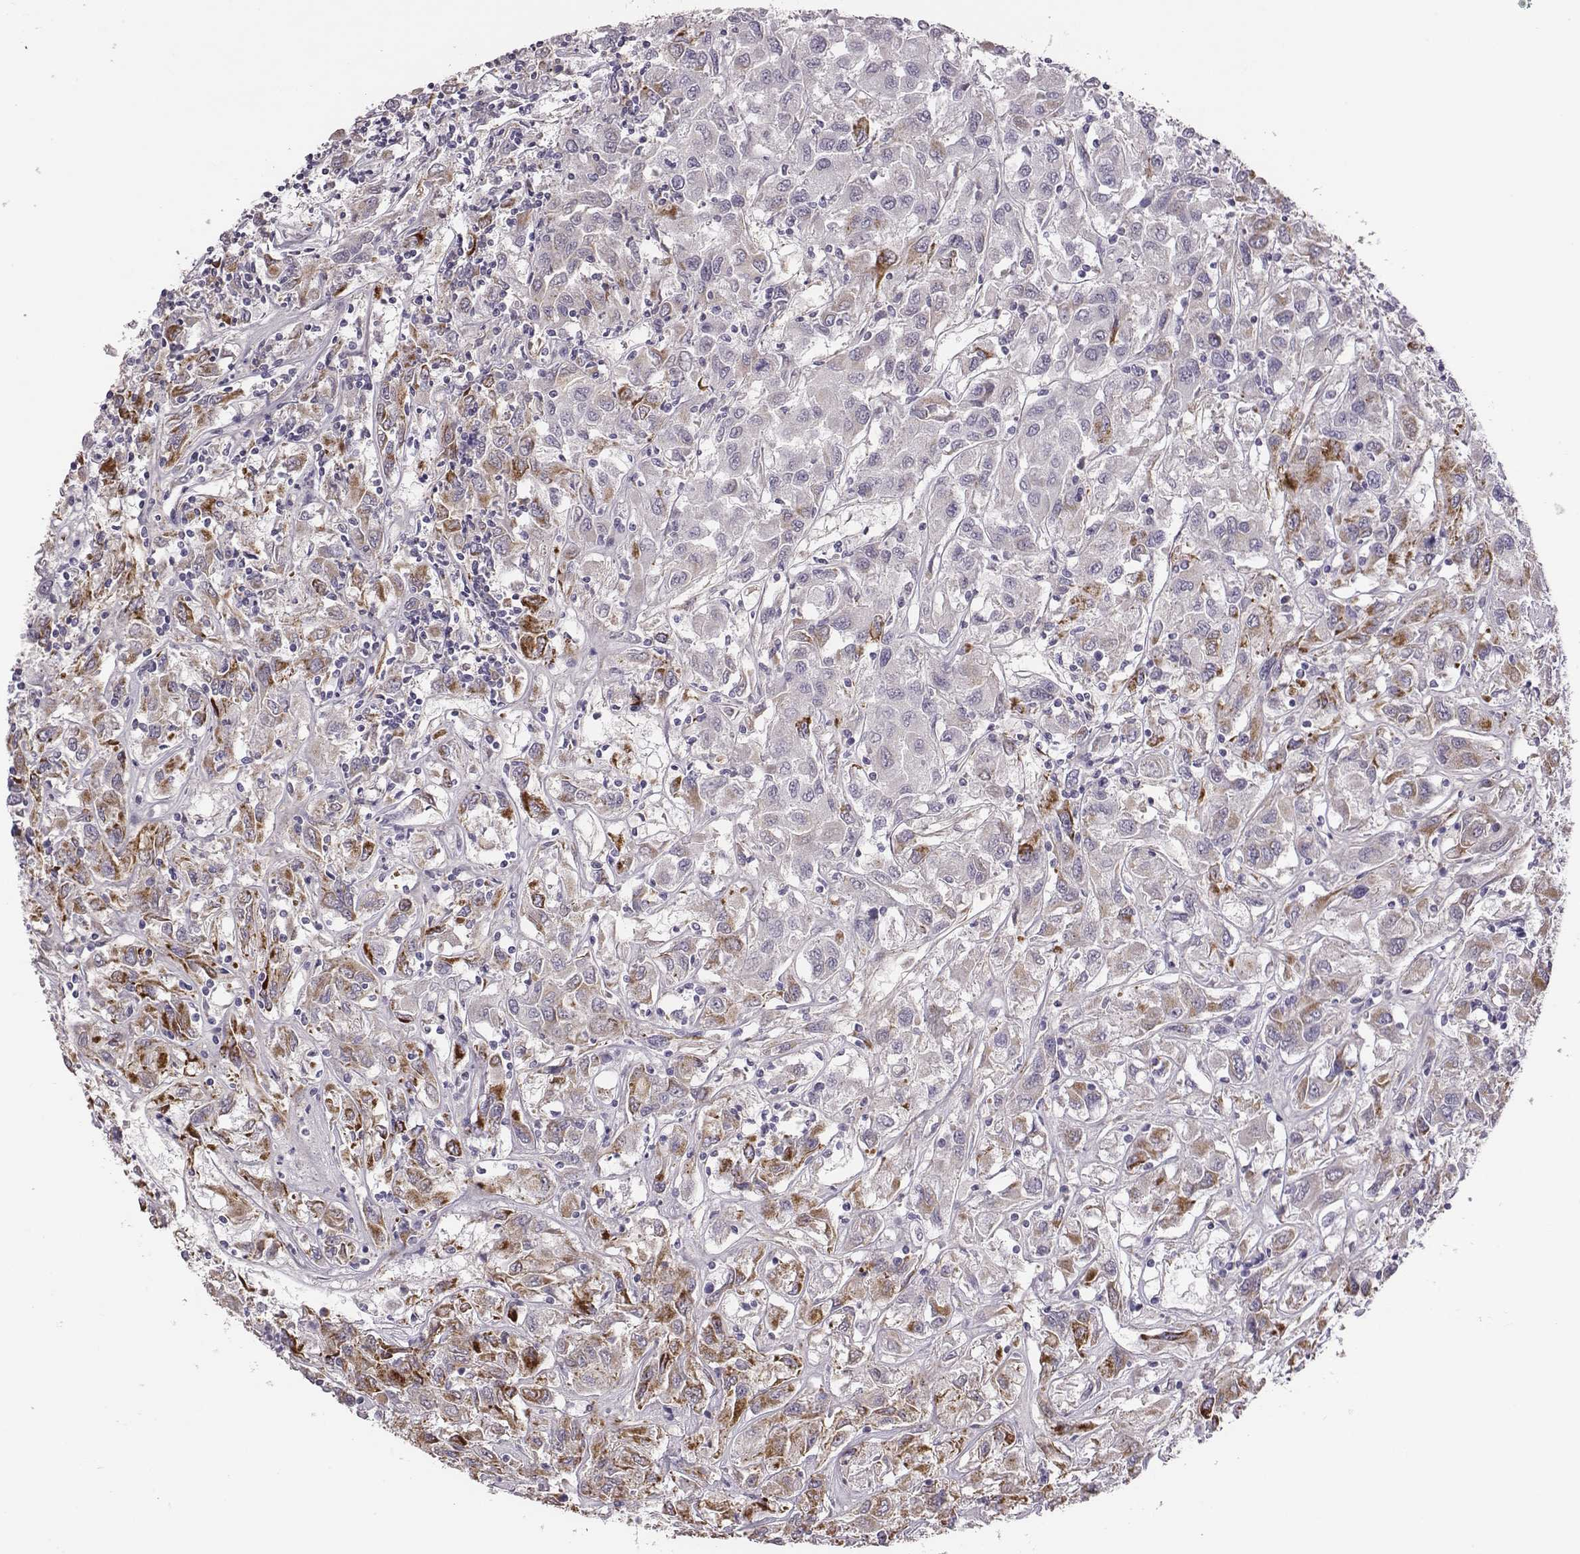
{"staining": {"intensity": "moderate", "quantity": "<25%", "location": "cytoplasmic/membranous"}, "tissue": "renal cancer", "cell_type": "Tumor cells", "image_type": "cancer", "snomed": [{"axis": "morphology", "description": "Adenocarcinoma, NOS"}, {"axis": "topography", "description": "Kidney"}], "caption": "The histopathology image displays a brown stain indicating the presence of a protein in the cytoplasmic/membranous of tumor cells in renal cancer (adenocarcinoma).", "gene": "KMO", "patient": {"sex": "female", "age": 76}}